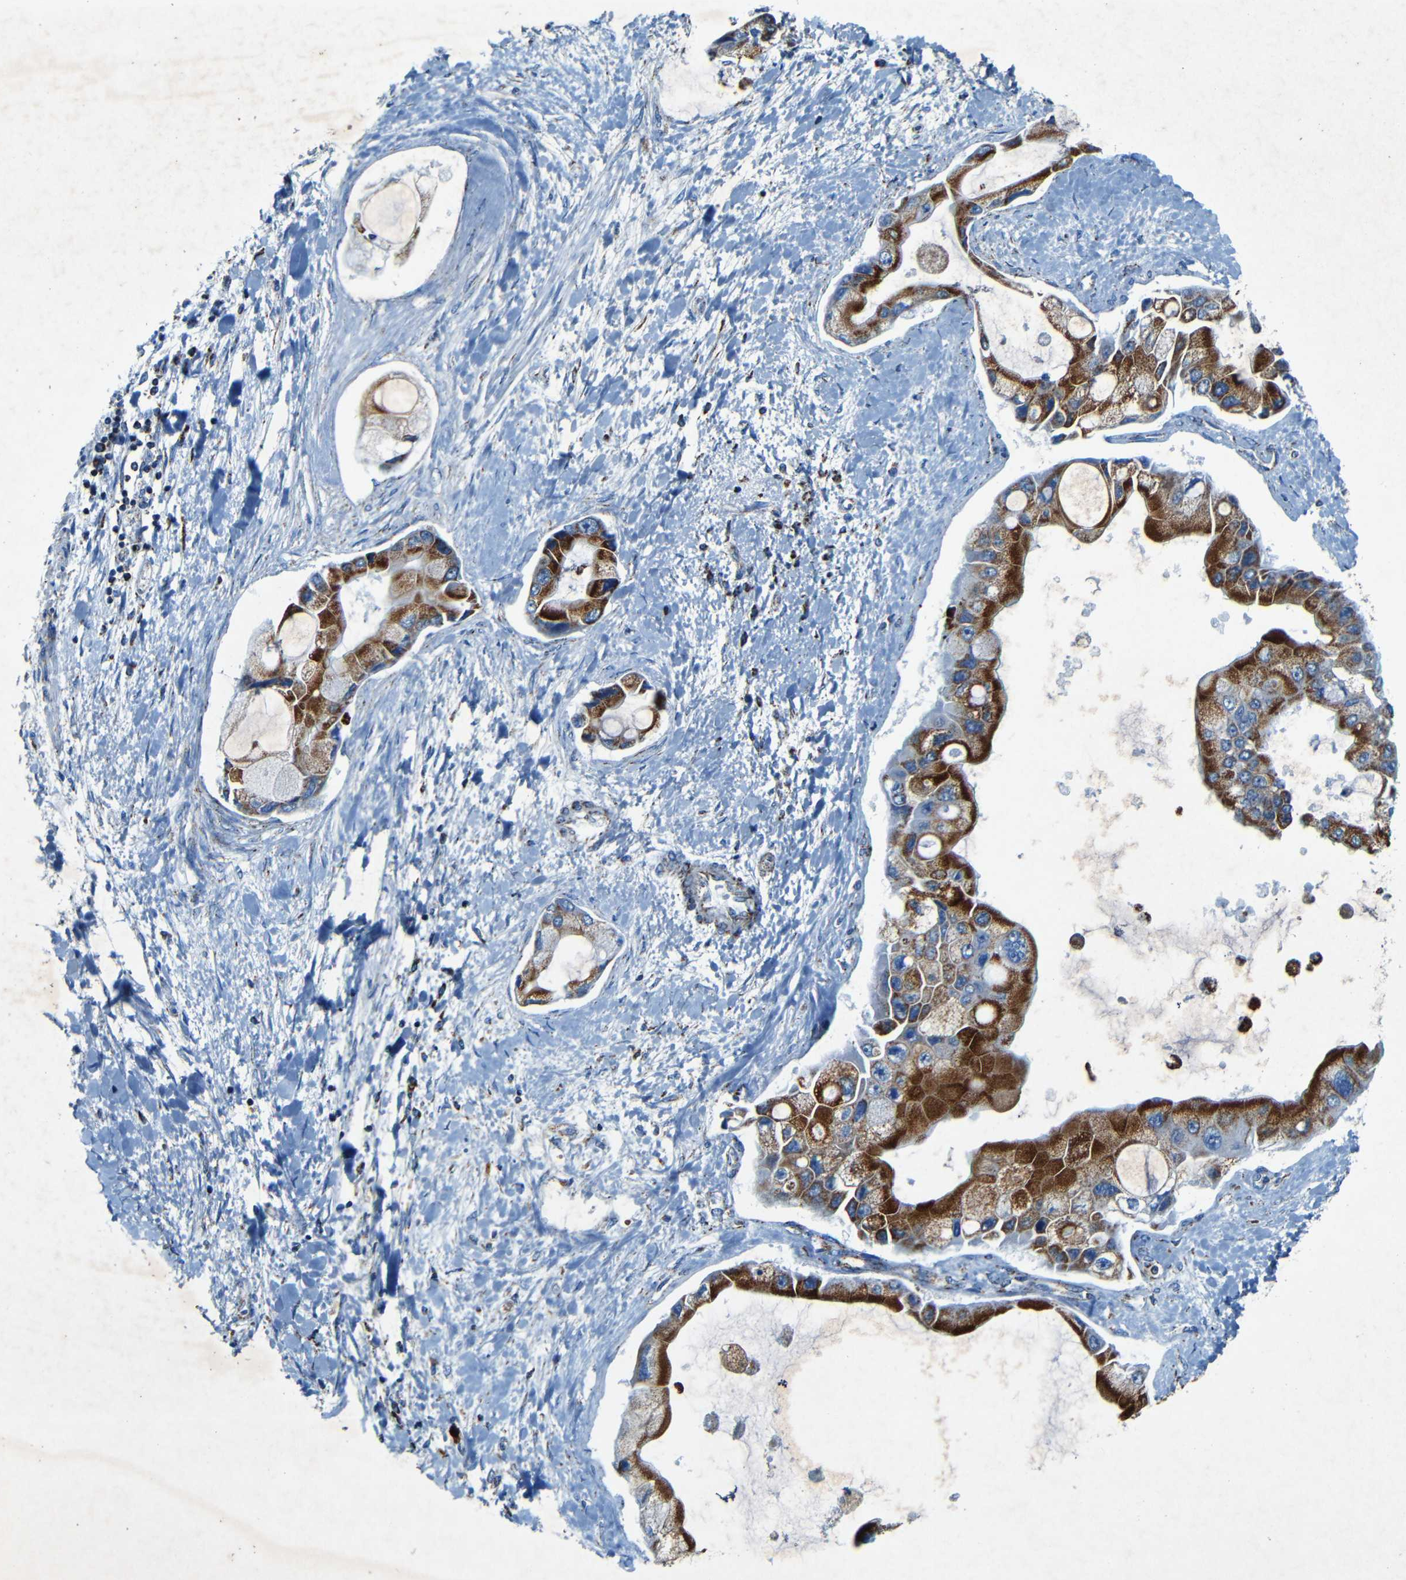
{"staining": {"intensity": "strong", "quantity": ">75%", "location": "cytoplasmic/membranous"}, "tissue": "liver cancer", "cell_type": "Tumor cells", "image_type": "cancer", "snomed": [{"axis": "morphology", "description": "Cholangiocarcinoma"}, {"axis": "topography", "description": "Liver"}], "caption": "Approximately >75% of tumor cells in liver cancer exhibit strong cytoplasmic/membranous protein expression as visualized by brown immunohistochemical staining.", "gene": "WSCD2", "patient": {"sex": "male", "age": 50}}